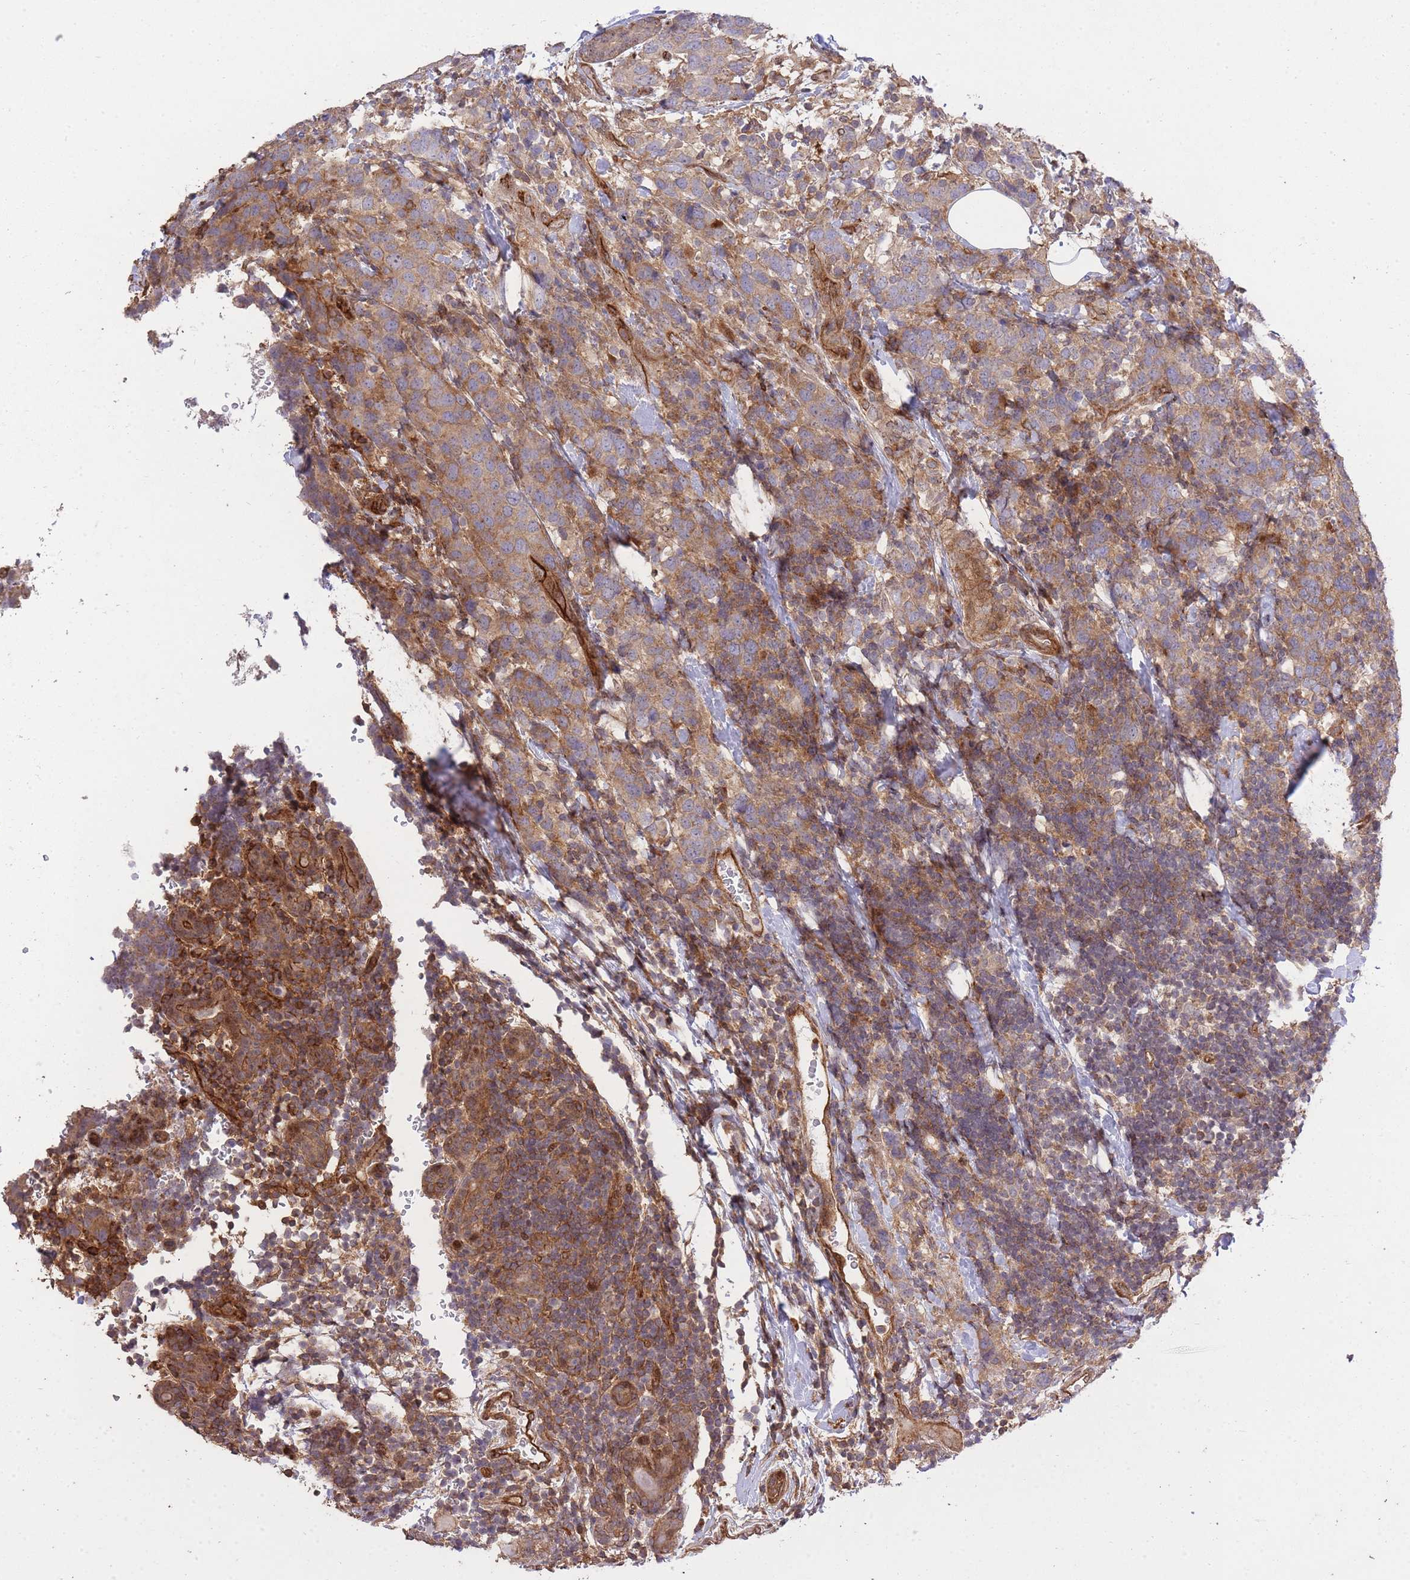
{"staining": {"intensity": "weak", "quantity": "25%-75%", "location": "cytoplasmic/membranous"}, "tissue": "breast cancer", "cell_type": "Tumor cells", "image_type": "cancer", "snomed": [{"axis": "morphology", "description": "Lobular carcinoma"}, {"axis": "topography", "description": "Breast"}], "caption": "IHC histopathology image of neoplastic tissue: breast cancer stained using immunohistochemistry (IHC) demonstrates low levels of weak protein expression localized specifically in the cytoplasmic/membranous of tumor cells, appearing as a cytoplasmic/membranous brown color.", "gene": "PLD1", "patient": {"sex": "female", "age": 59}}